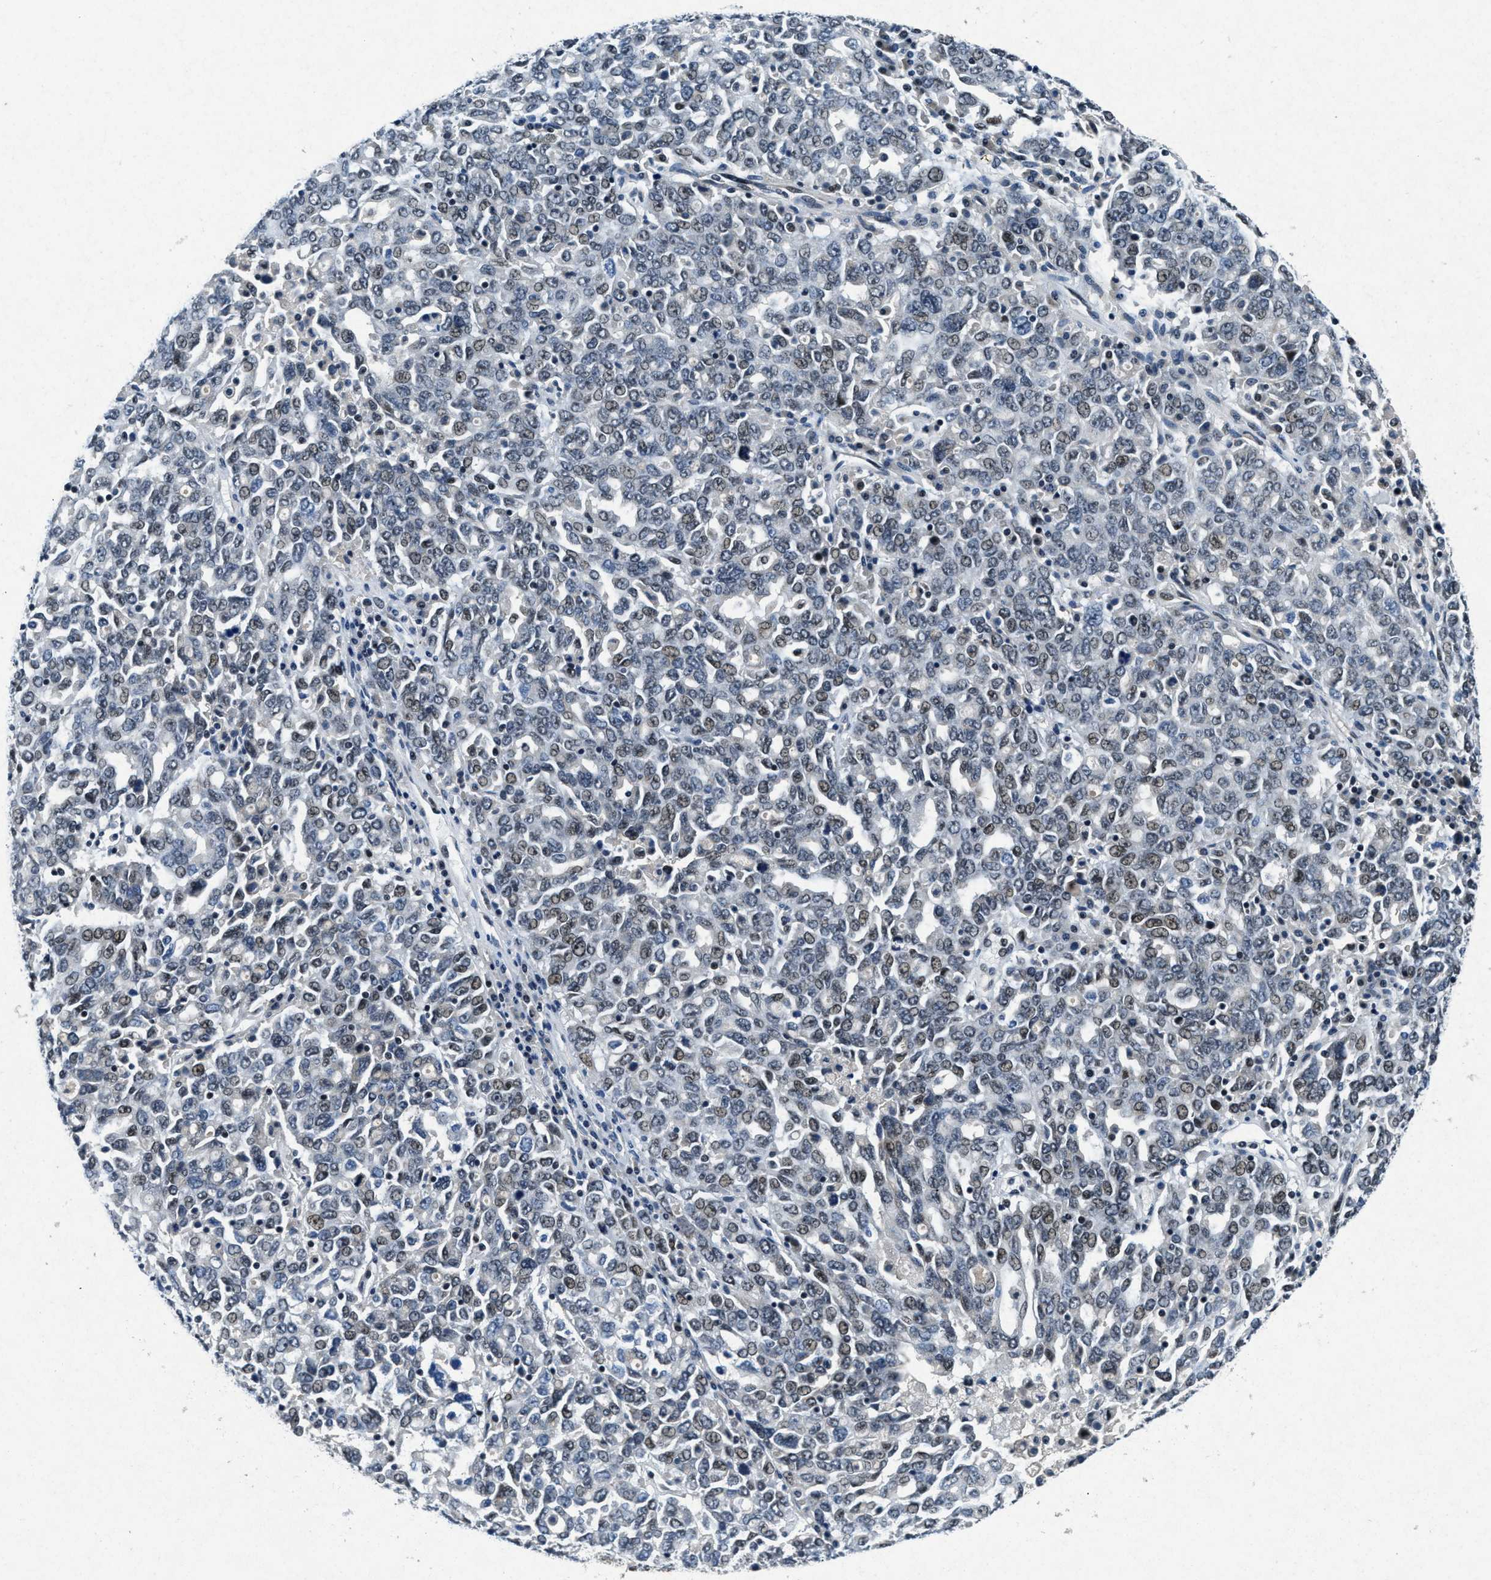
{"staining": {"intensity": "weak", "quantity": "25%-75%", "location": "nuclear"}, "tissue": "ovarian cancer", "cell_type": "Tumor cells", "image_type": "cancer", "snomed": [{"axis": "morphology", "description": "Carcinoma, endometroid"}, {"axis": "topography", "description": "Ovary"}], "caption": "Immunohistochemical staining of endometroid carcinoma (ovarian) shows low levels of weak nuclear staining in about 25%-75% of tumor cells. Using DAB (3,3'-diaminobenzidine) (brown) and hematoxylin (blue) stains, captured at high magnification using brightfield microscopy.", "gene": "PHLDA1", "patient": {"sex": "female", "age": 62}}